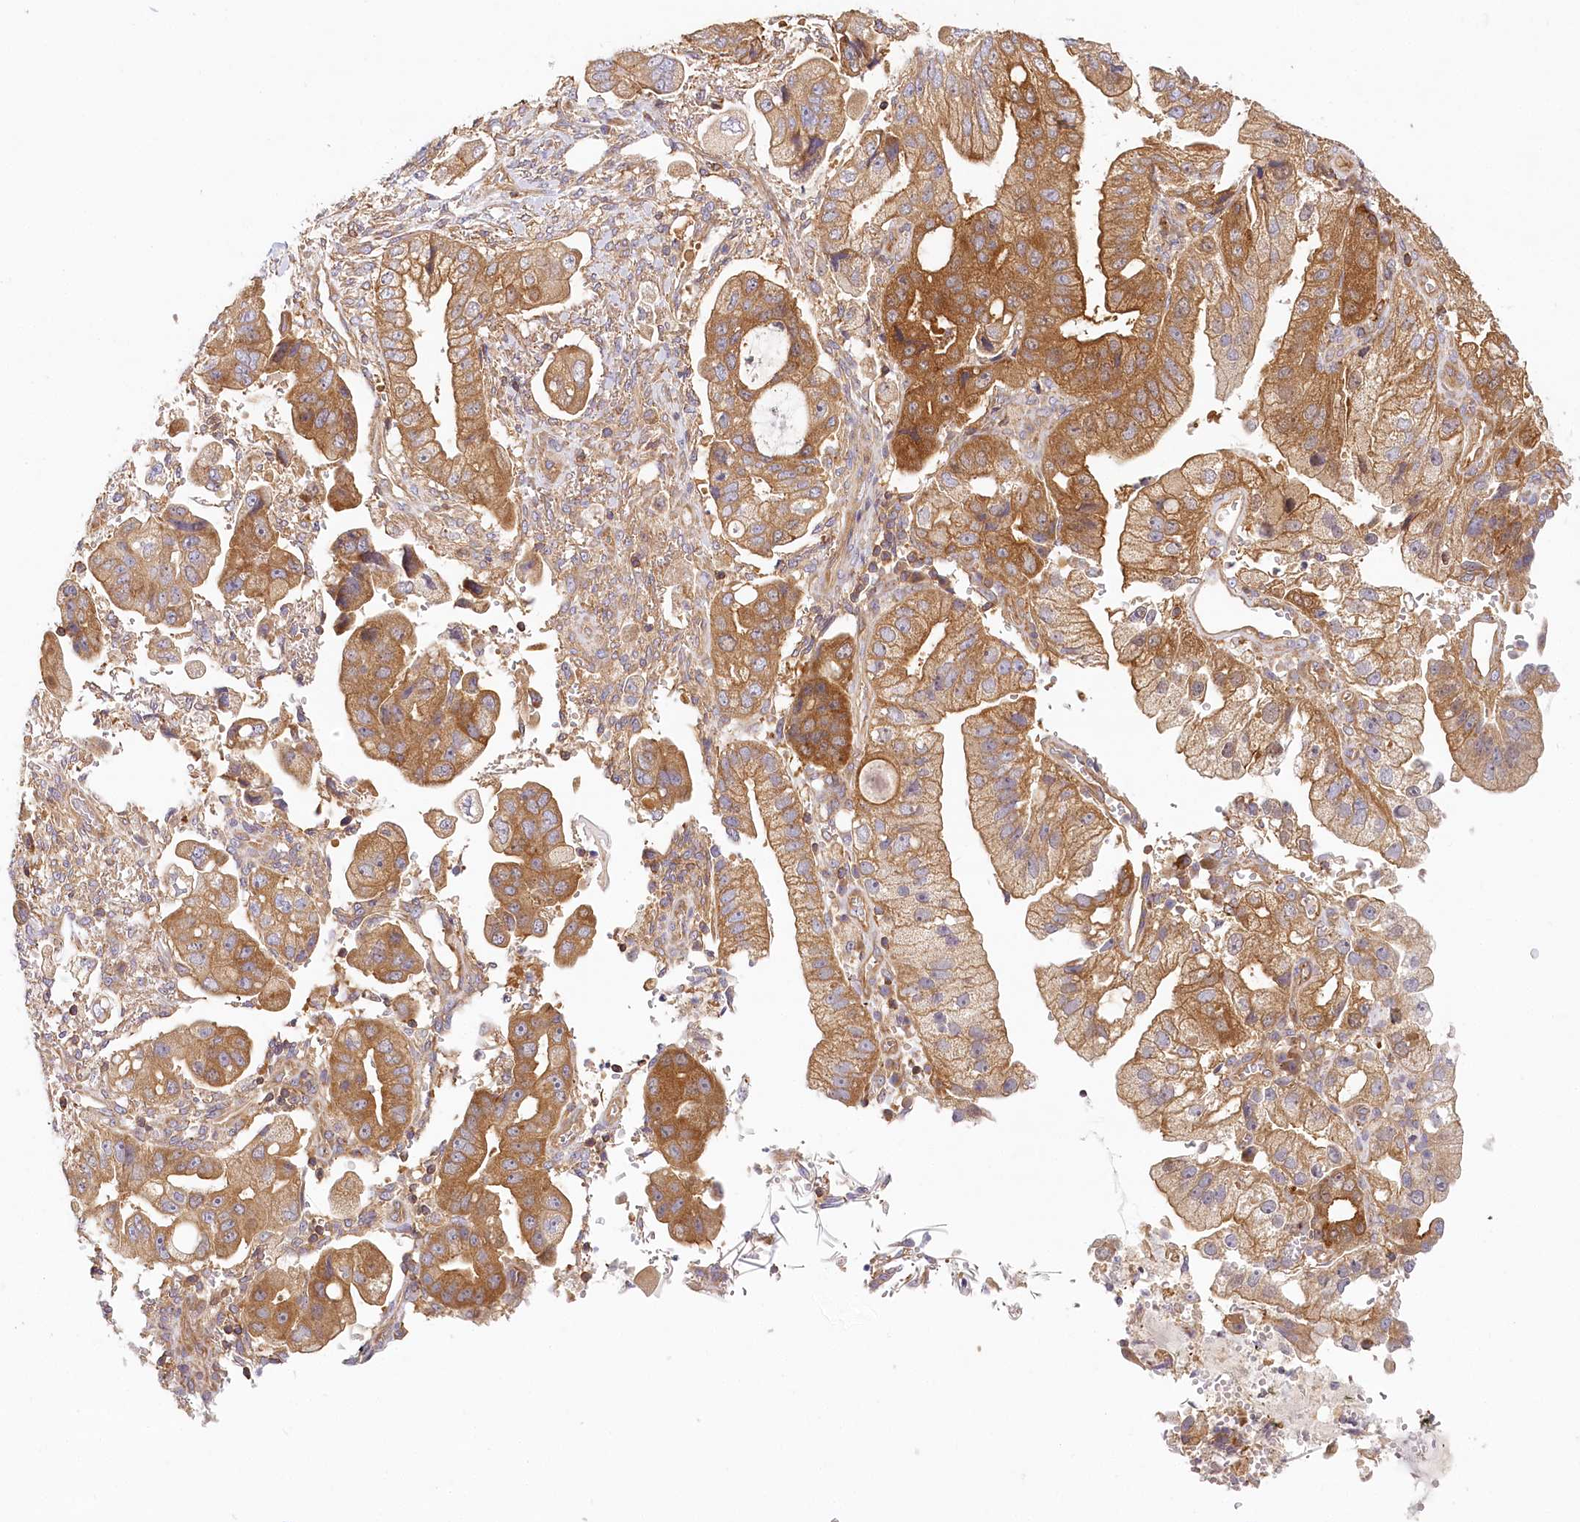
{"staining": {"intensity": "moderate", "quantity": ">75%", "location": "cytoplasmic/membranous"}, "tissue": "stomach cancer", "cell_type": "Tumor cells", "image_type": "cancer", "snomed": [{"axis": "morphology", "description": "Adenocarcinoma, NOS"}, {"axis": "topography", "description": "Stomach"}], "caption": "Brown immunohistochemical staining in human stomach cancer (adenocarcinoma) exhibits moderate cytoplasmic/membranous staining in about >75% of tumor cells.", "gene": "UMPS", "patient": {"sex": "male", "age": 62}}